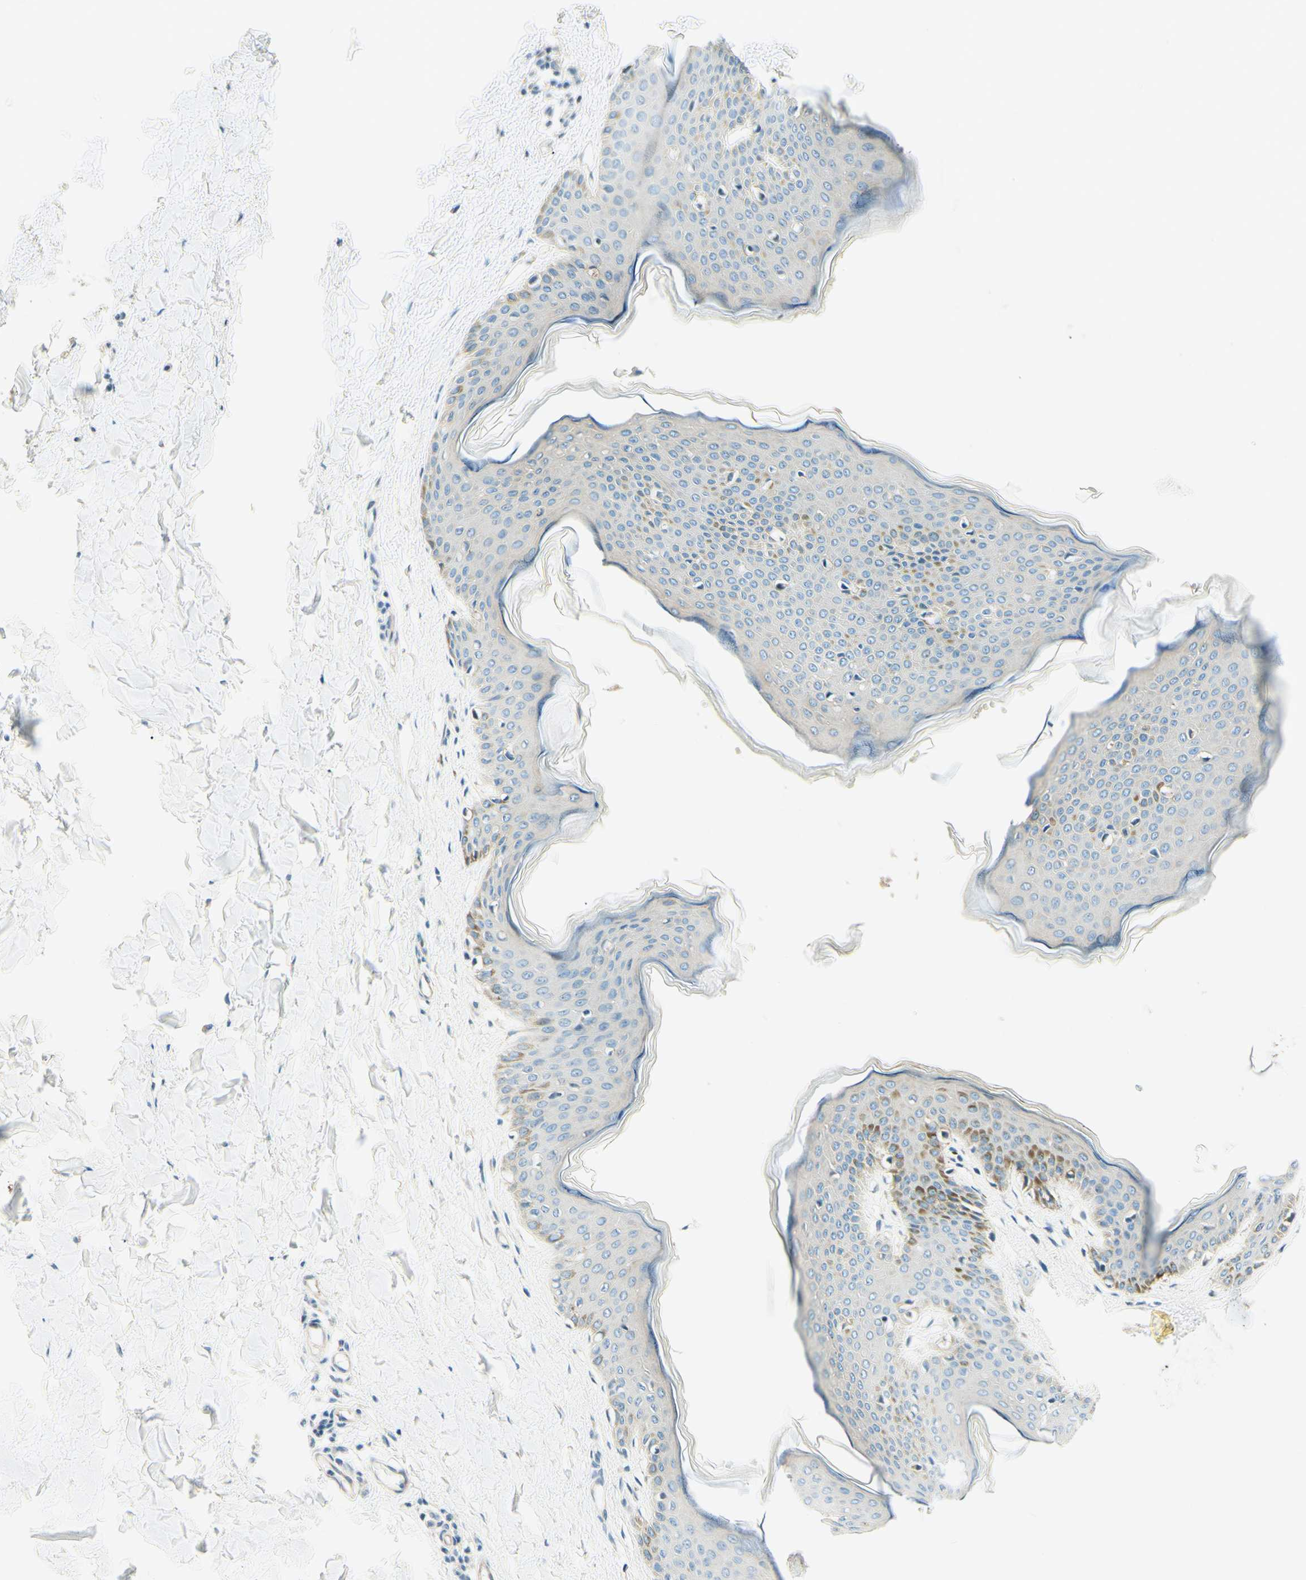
{"staining": {"intensity": "negative", "quantity": "none", "location": "none"}, "tissue": "skin", "cell_type": "Fibroblasts", "image_type": "normal", "snomed": [{"axis": "morphology", "description": "Normal tissue, NOS"}, {"axis": "topography", "description": "Skin"}], "caption": "High magnification brightfield microscopy of unremarkable skin stained with DAB (3,3'-diaminobenzidine) (brown) and counterstained with hematoxylin (blue): fibroblasts show no significant positivity. Brightfield microscopy of immunohistochemistry (IHC) stained with DAB (brown) and hematoxylin (blue), captured at high magnification.", "gene": "TAOK2", "patient": {"sex": "female", "age": 17}}